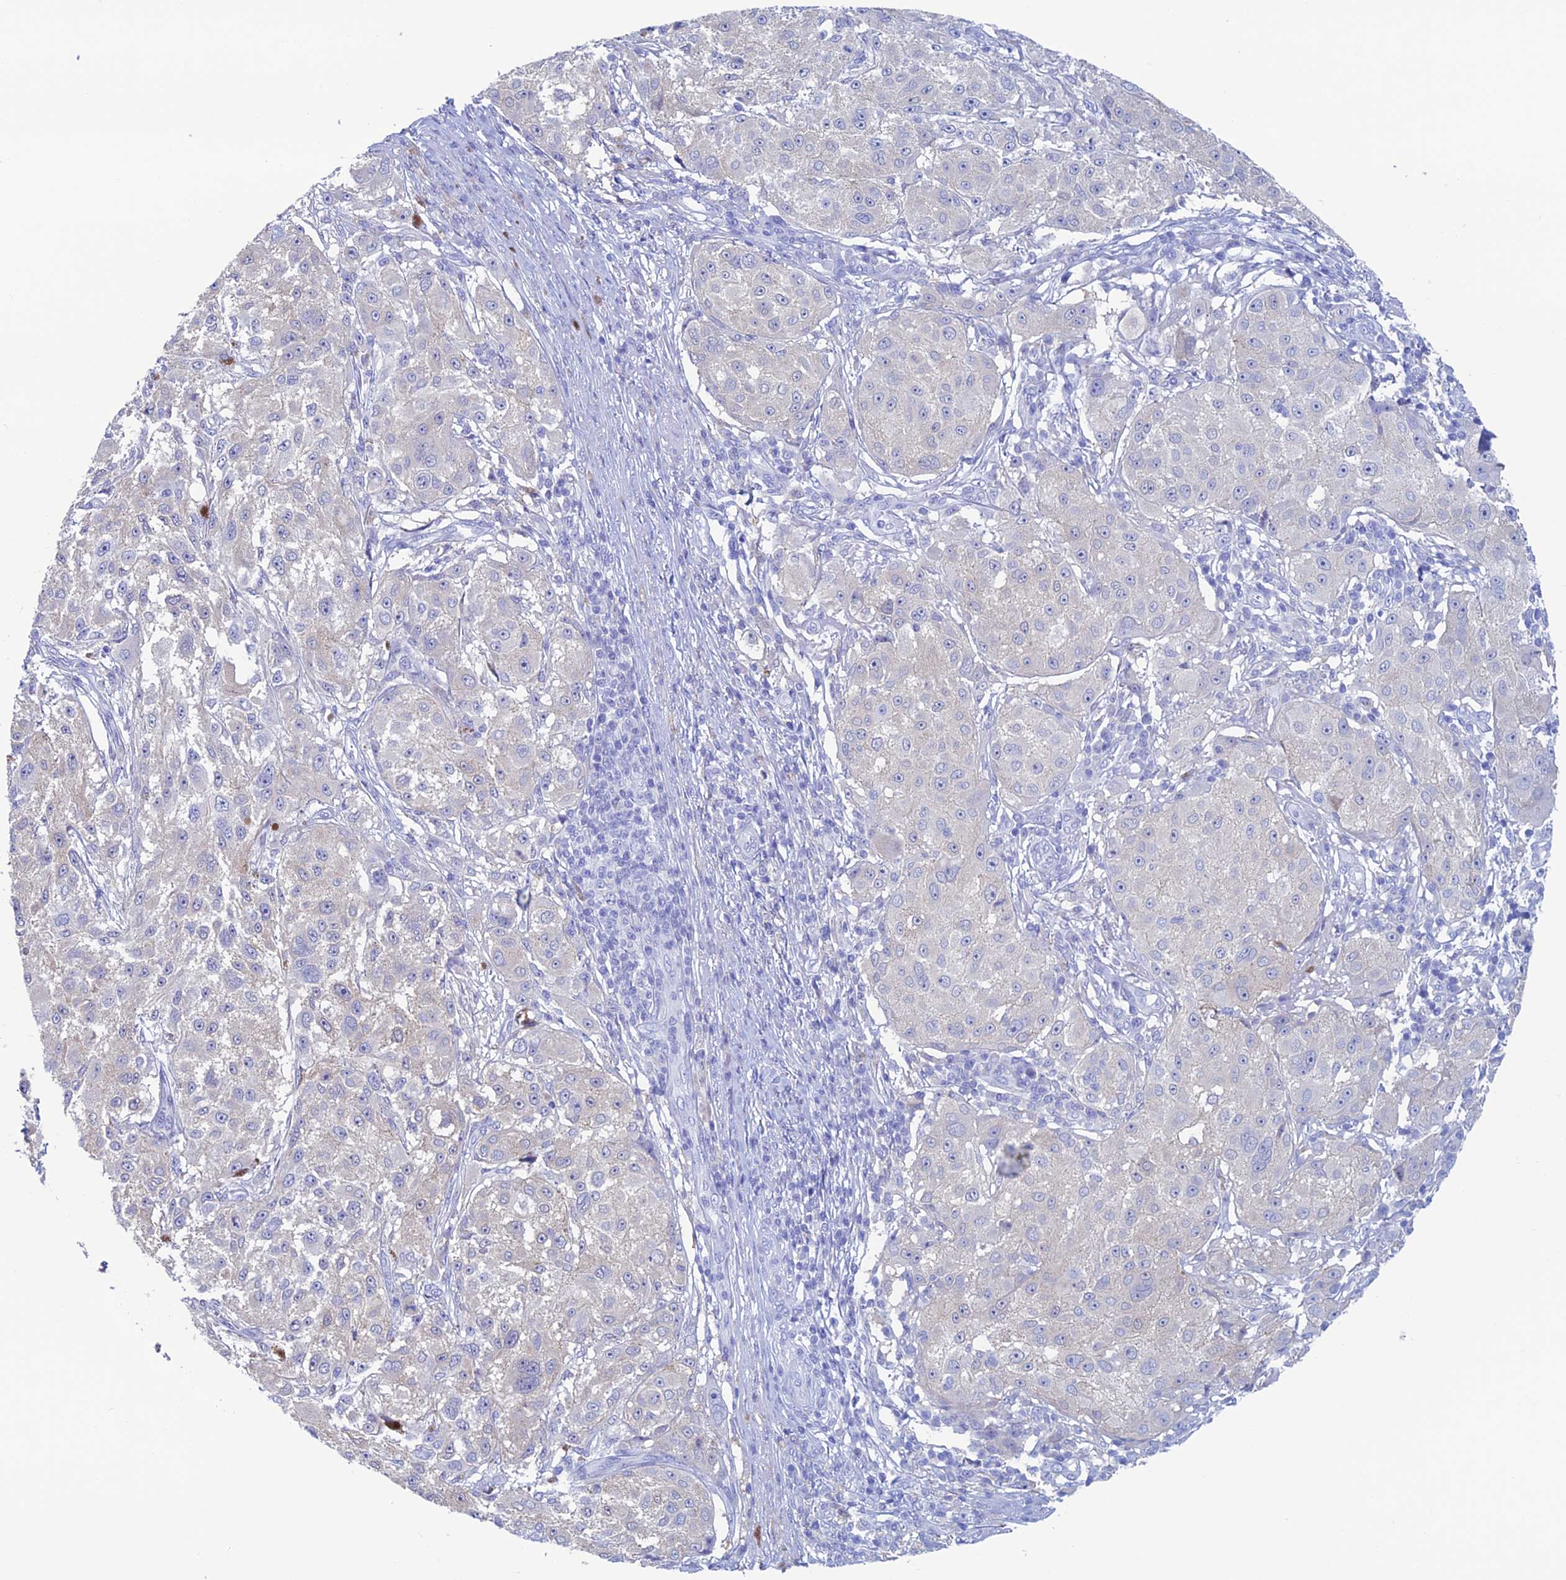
{"staining": {"intensity": "negative", "quantity": "none", "location": "none"}, "tissue": "melanoma", "cell_type": "Tumor cells", "image_type": "cancer", "snomed": [{"axis": "morphology", "description": "Necrosis, NOS"}, {"axis": "morphology", "description": "Malignant melanoma, NOS"}, {"axis": "topography", "description": "Skin"}], "caption": "This is a photomicrograph of immunohistochemistry (IHC) staining of melanoma, which shows no staining in tumor cells. Brightfield microscopy of immunohistochemistry (IHC) stained with DAB (brown) and hematoxylin (blue), captured at high magnification.", "gene": "KCNK17", "patient": {"sex": "female", "age": 87}}